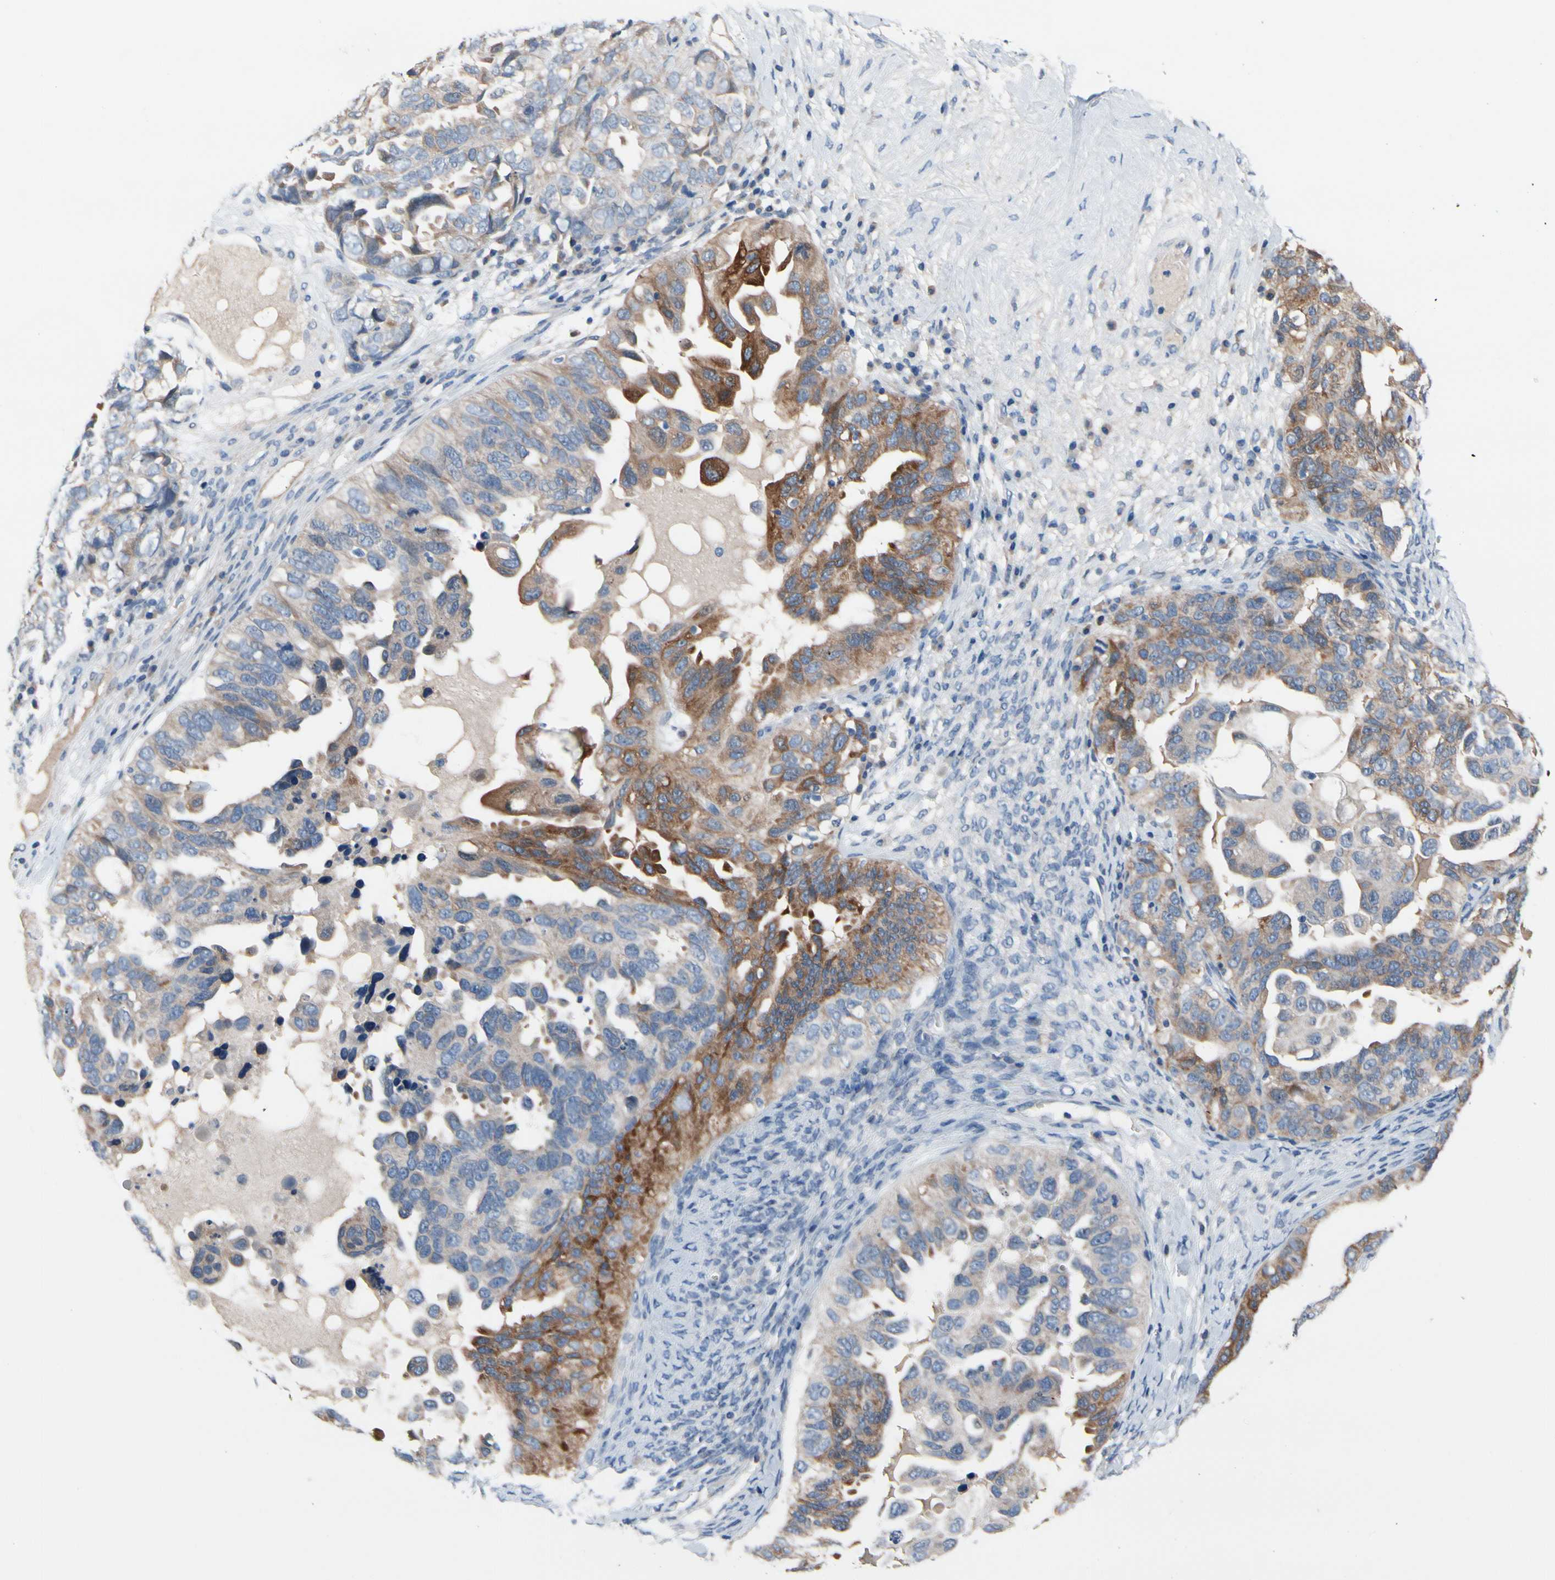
{"staining": {"intensity": "moderate", "quantity": "25%-75%", "location": "cytoplasmic/membranous"}, "tissue": "ovarian cancer", "cell_type": "Tumor cells", "image_type": "cancer", "snomed": [{"axis": "morphology", "description": "Cystadenocarcinoma, serous, NOS"}, {"axis": "topography", "description": "Ovary"}], "caption": "Brown immunohistochemical staining in ovarian cancer (serous cystadenocarcinoma) shows moderate cytoplasmic/membranous expression in about 25%-75% of tumor cells. (brown staining indicates protein expression, while blue staining denotes nuclei).", "gene": "PRXL2A", "patient": {"sex": "female", "age": 82}}